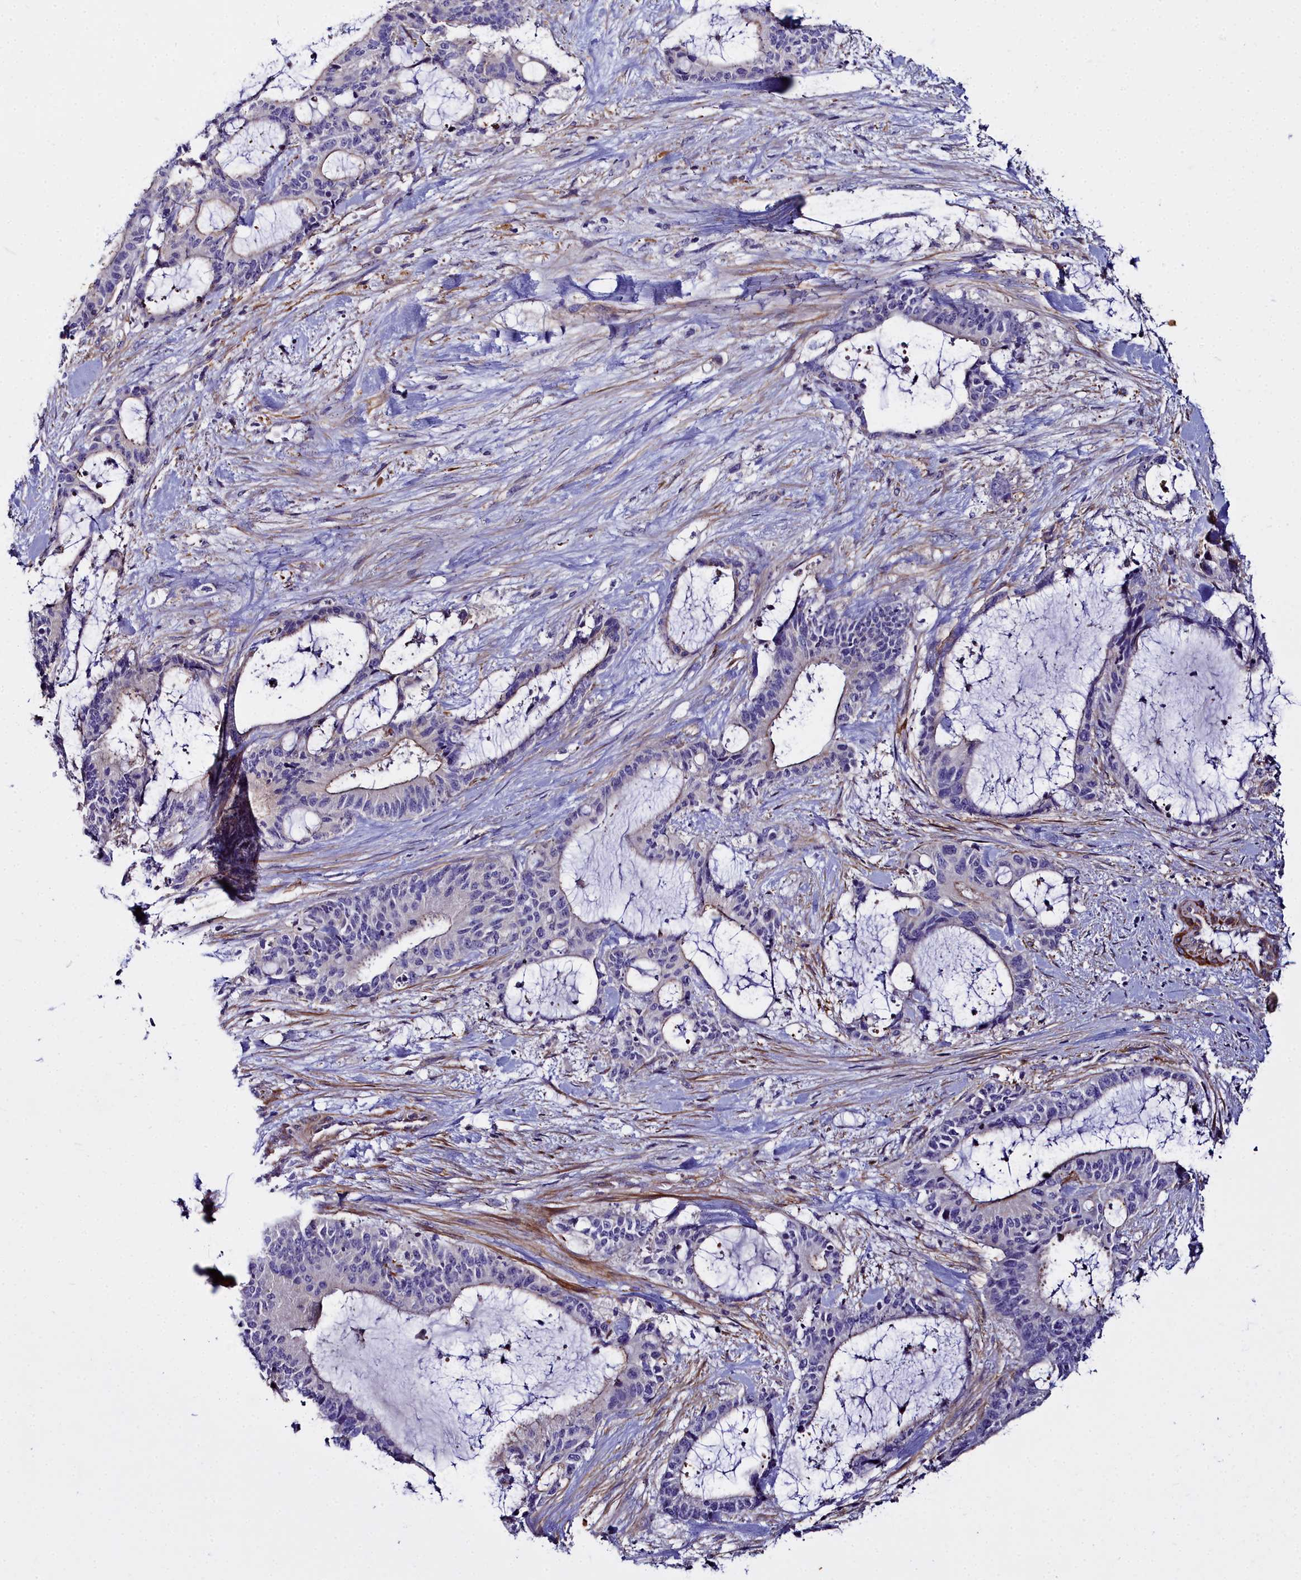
{"staining": {"intensity": "negative", "quantity": "none", "location": "none"}, "tissue": "liver cancer", "cell_type": "Tumor cells", "image_type": "cancer", "snomed": [{"axis": "morphology", "description": "Normal tissue, NOS"}, {"axis": "morphology", "description": "Cholangiocarcinoma"}, {"axis": "topography", "description": "Liver"}, {"axis": "topography", "description": "Peripheral nerve tissue"}], "caption": "This is an immunohistochemistry (IHC) image of human liver cancer. There is no positivity in tumor cells.", "gene": "FADS3", "patient": {"sex": "female", "age": 73}}